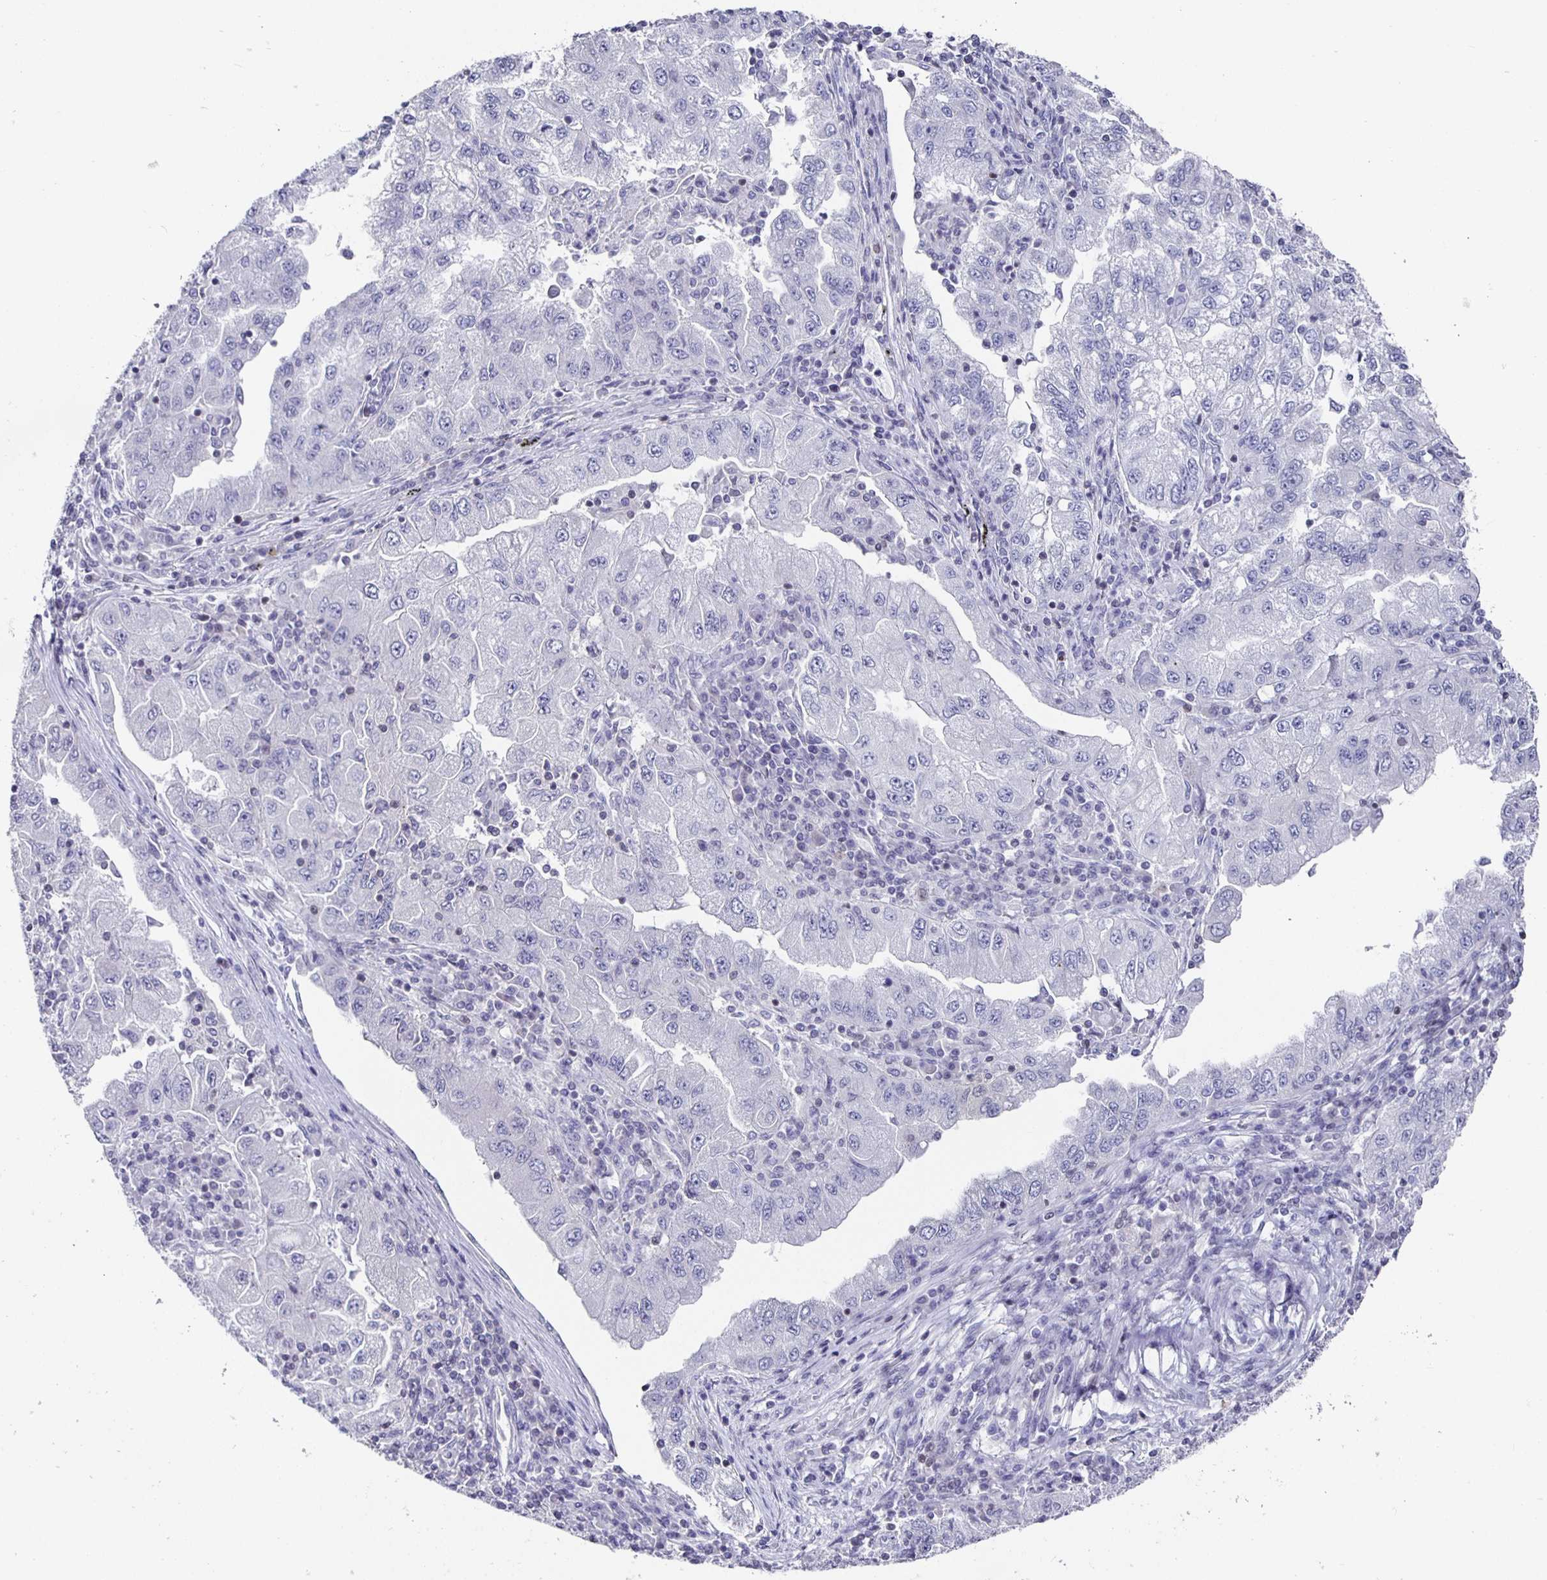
{"staining": {"intensity": "negative", "quantity": "none", "location": "none"}, "tissue": "lung cancer", "cell_type": "Tumor cells", "image_type": "cancer", "snomed": [{"axis": "morphology", "description": "Adenocarcinoma, NOS"}, {"axis": "morphology", "description": "Adenocarcinoma primary or metastatic"}, {"axis": "topography", "description": "Lung"}], "caption": "Immunohistochemistry image of neoplastic tissue: human adenocarcinoma primary or metastatic (lung) stained with DAB reveals no significant protein staining in tumor cells.", "gene": "RUNX2", "patient": {"sex": "male", "age": 74}}